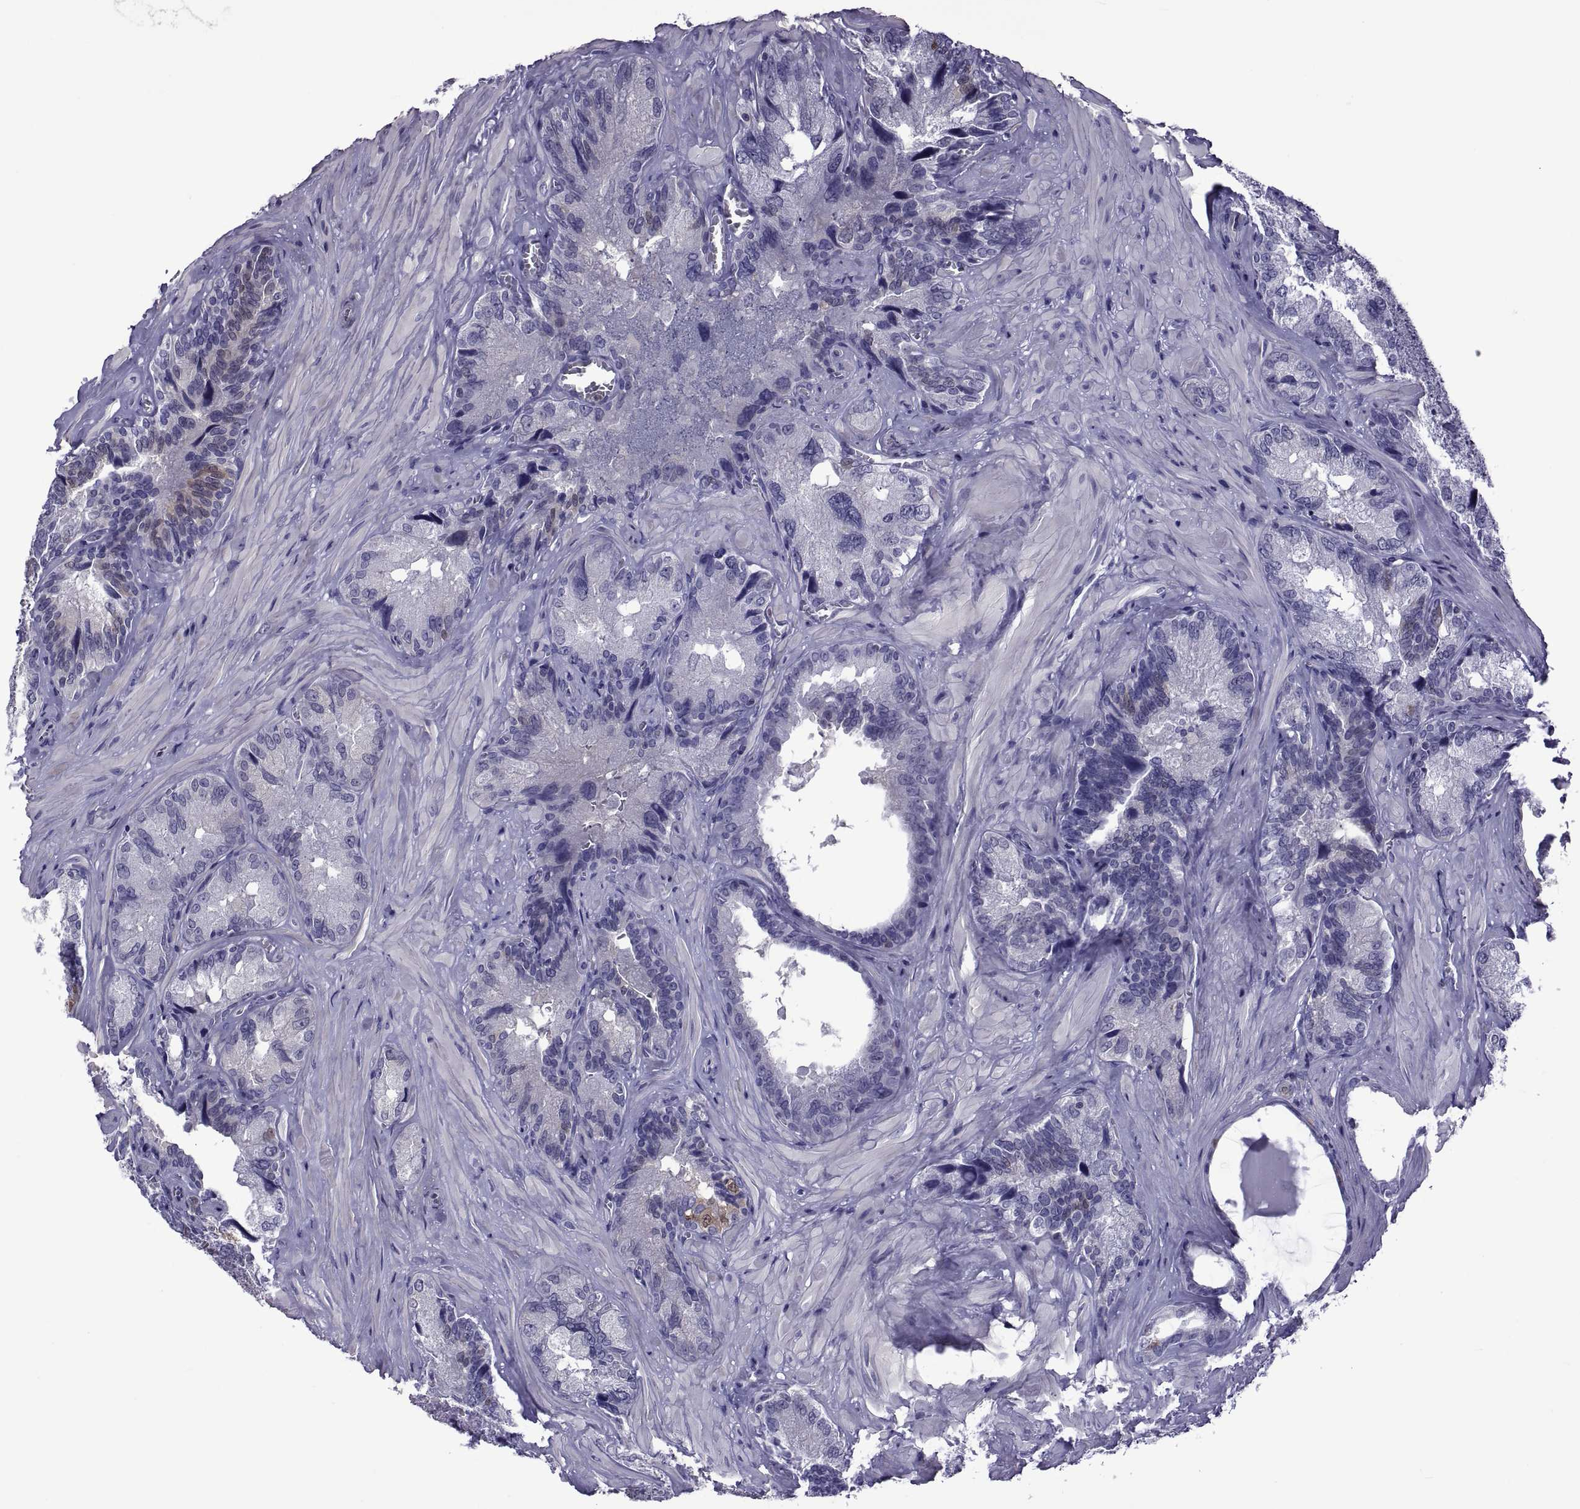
{"staining": {"intensity": "negative", "quantity": "none", "location": "none"}, "tissue": "seminal vesicle", "cell_type": "Glandular cells", "image_type": "normal", "snomed": [{"axis": "morphology", "description": "Normal tissue, NOS"}, {"axis": "topography", "description": "Seminal veicle"}], "caption": "DAB (3,3'-diaminobenzidine) immunohistochemical staining of unremarkable seminal vesicle displays no significant expression in glandular cells. Nuclei are stained in blue.", "gene": "LCN9", "patient": {"sex": "male", "age": 72}}